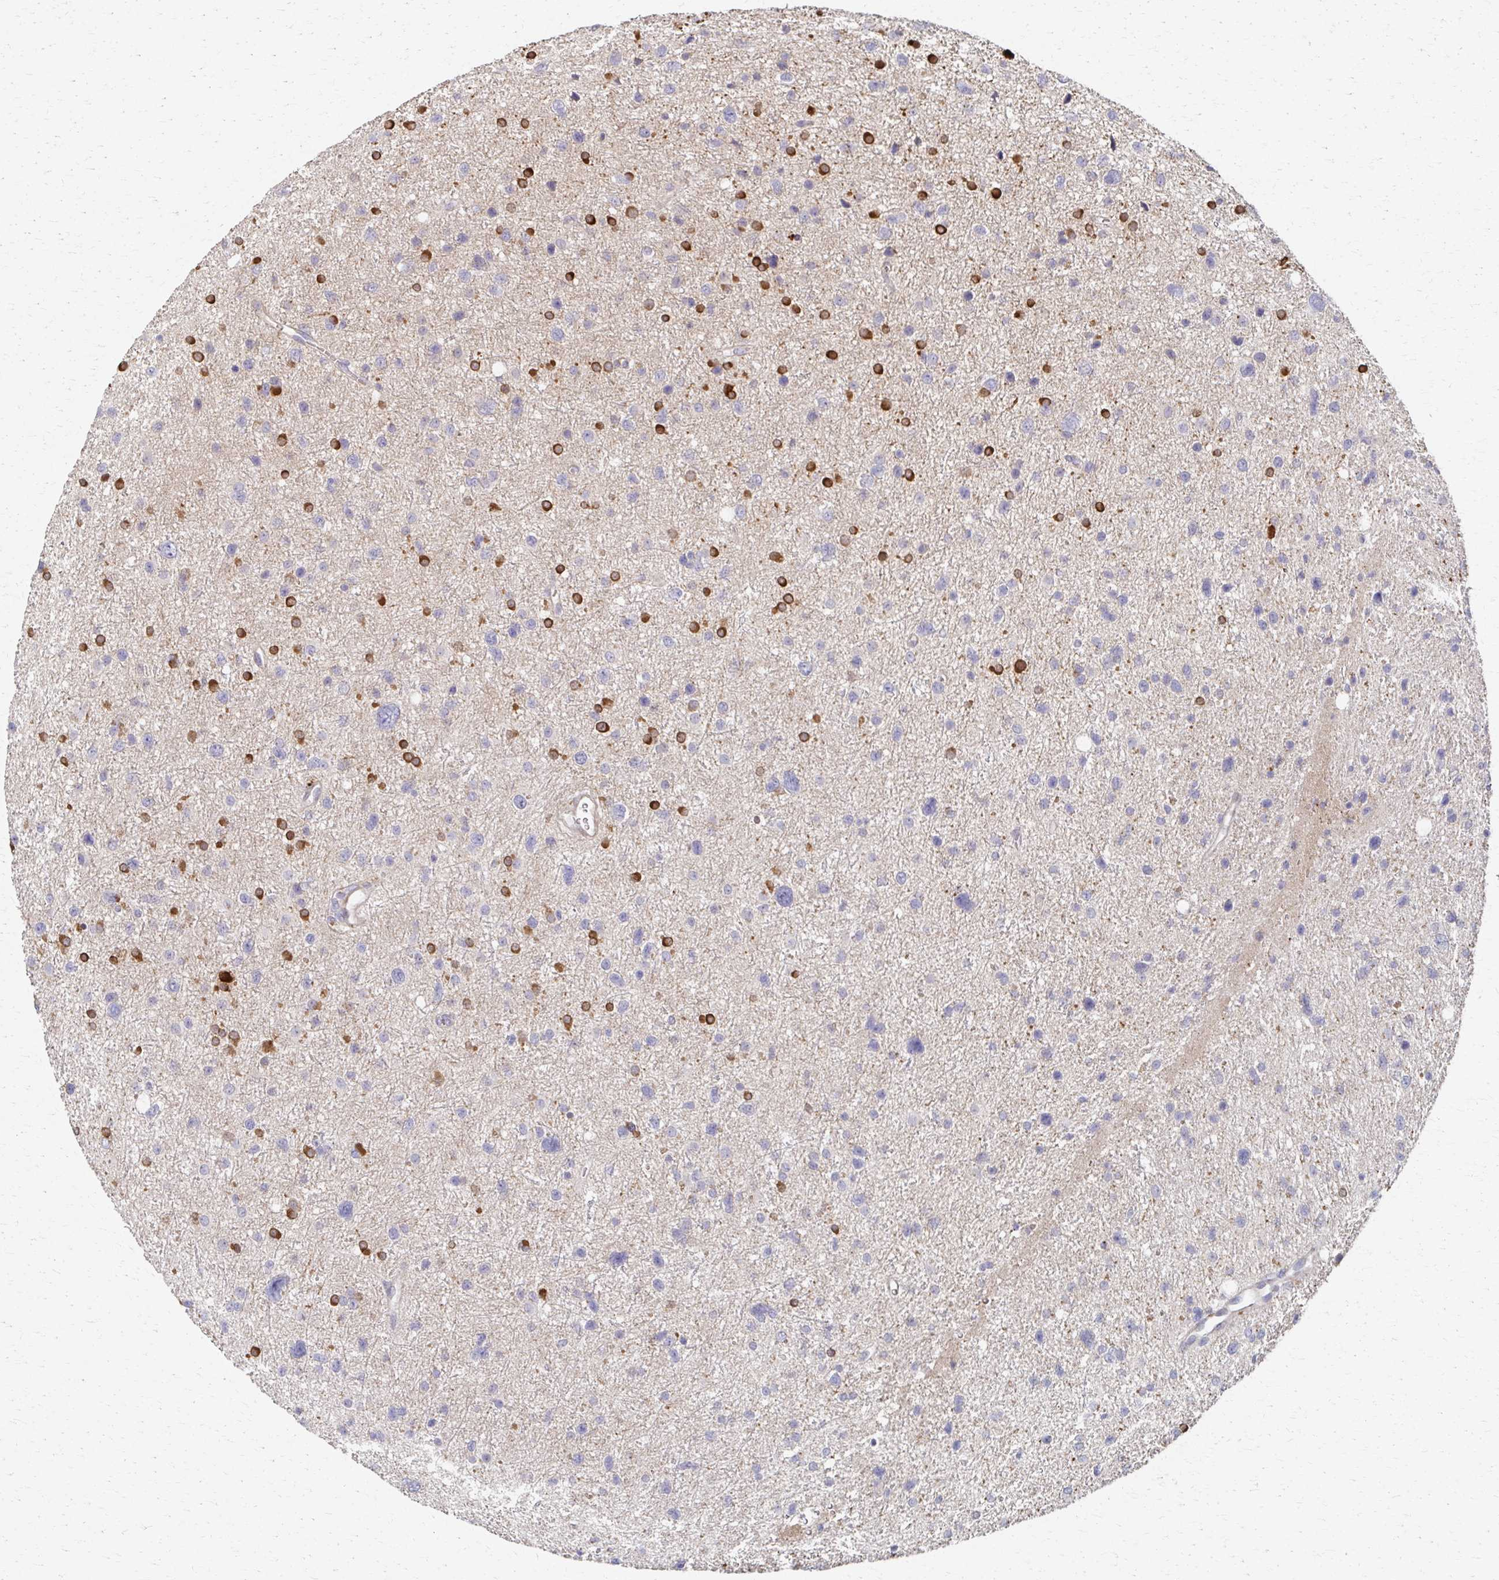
{"staining": {"intensity": "strong", "quantity": "<25%", "location": "cytoplasmic/membranous"}, "tissue": "glioma", "cell_type": "Tumor cells", "image_type": "cancer", "snomed": [{"axis": "morphology", "description": "Glioma, malignant, Low grade"}, {"axis": "topography", "description": "Brain"}], "caption": "This micrograph displays IHC staining of malignant glioma (low-grade), with medium strong cytoplasmic/membranous staining in approximately <25% of tumor cells.", "gene": "EOLA2", "patient": {"sex": "female", "age": 55}}